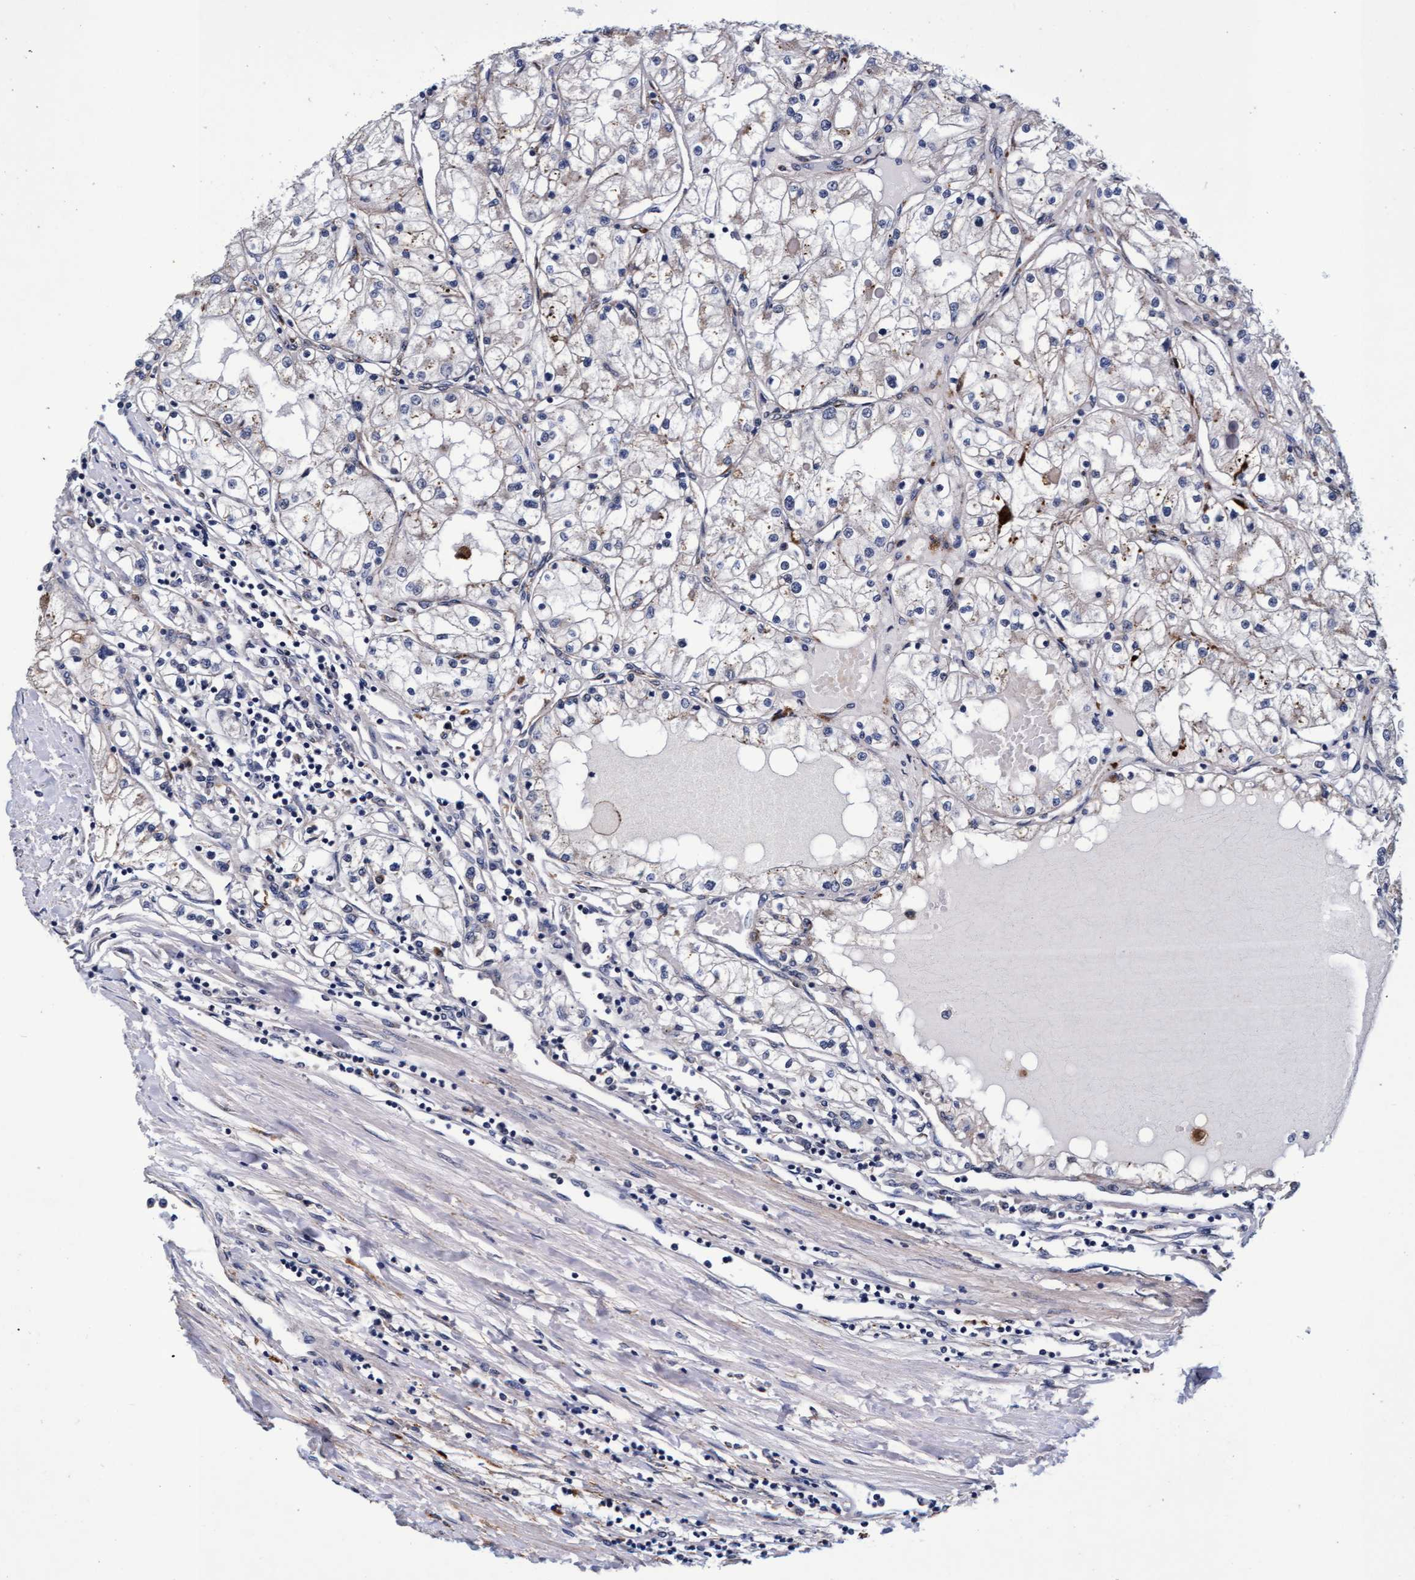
{"staining": {"intensity": "weak", "quantity": "<25%", "location": "cytoplasmic/membranous"}, "tissue": "renal cancer", "cell_type": "Tumor cells", "image_type": "cancer", "snomed": [{"axis": "morphology", "description": "Adenocarcinoma, NOS"}, {"axis": "topography", "description": "Kidney"}], "caption": "High magnification brightfield microscopy of renal cancer (adenocarcinoma) stained with DAB (3,3'-diaminobenzidine) (brown) and counterstained with hematoxylin (blue): tumor cells show no significant staining. (DAB (3,3'-diaminobenzidine) immunohistochemistry (IHC) with hematoxylin counter stain).", "gene": "CPQ", "patient": {"sex": "male", "age": 68}}